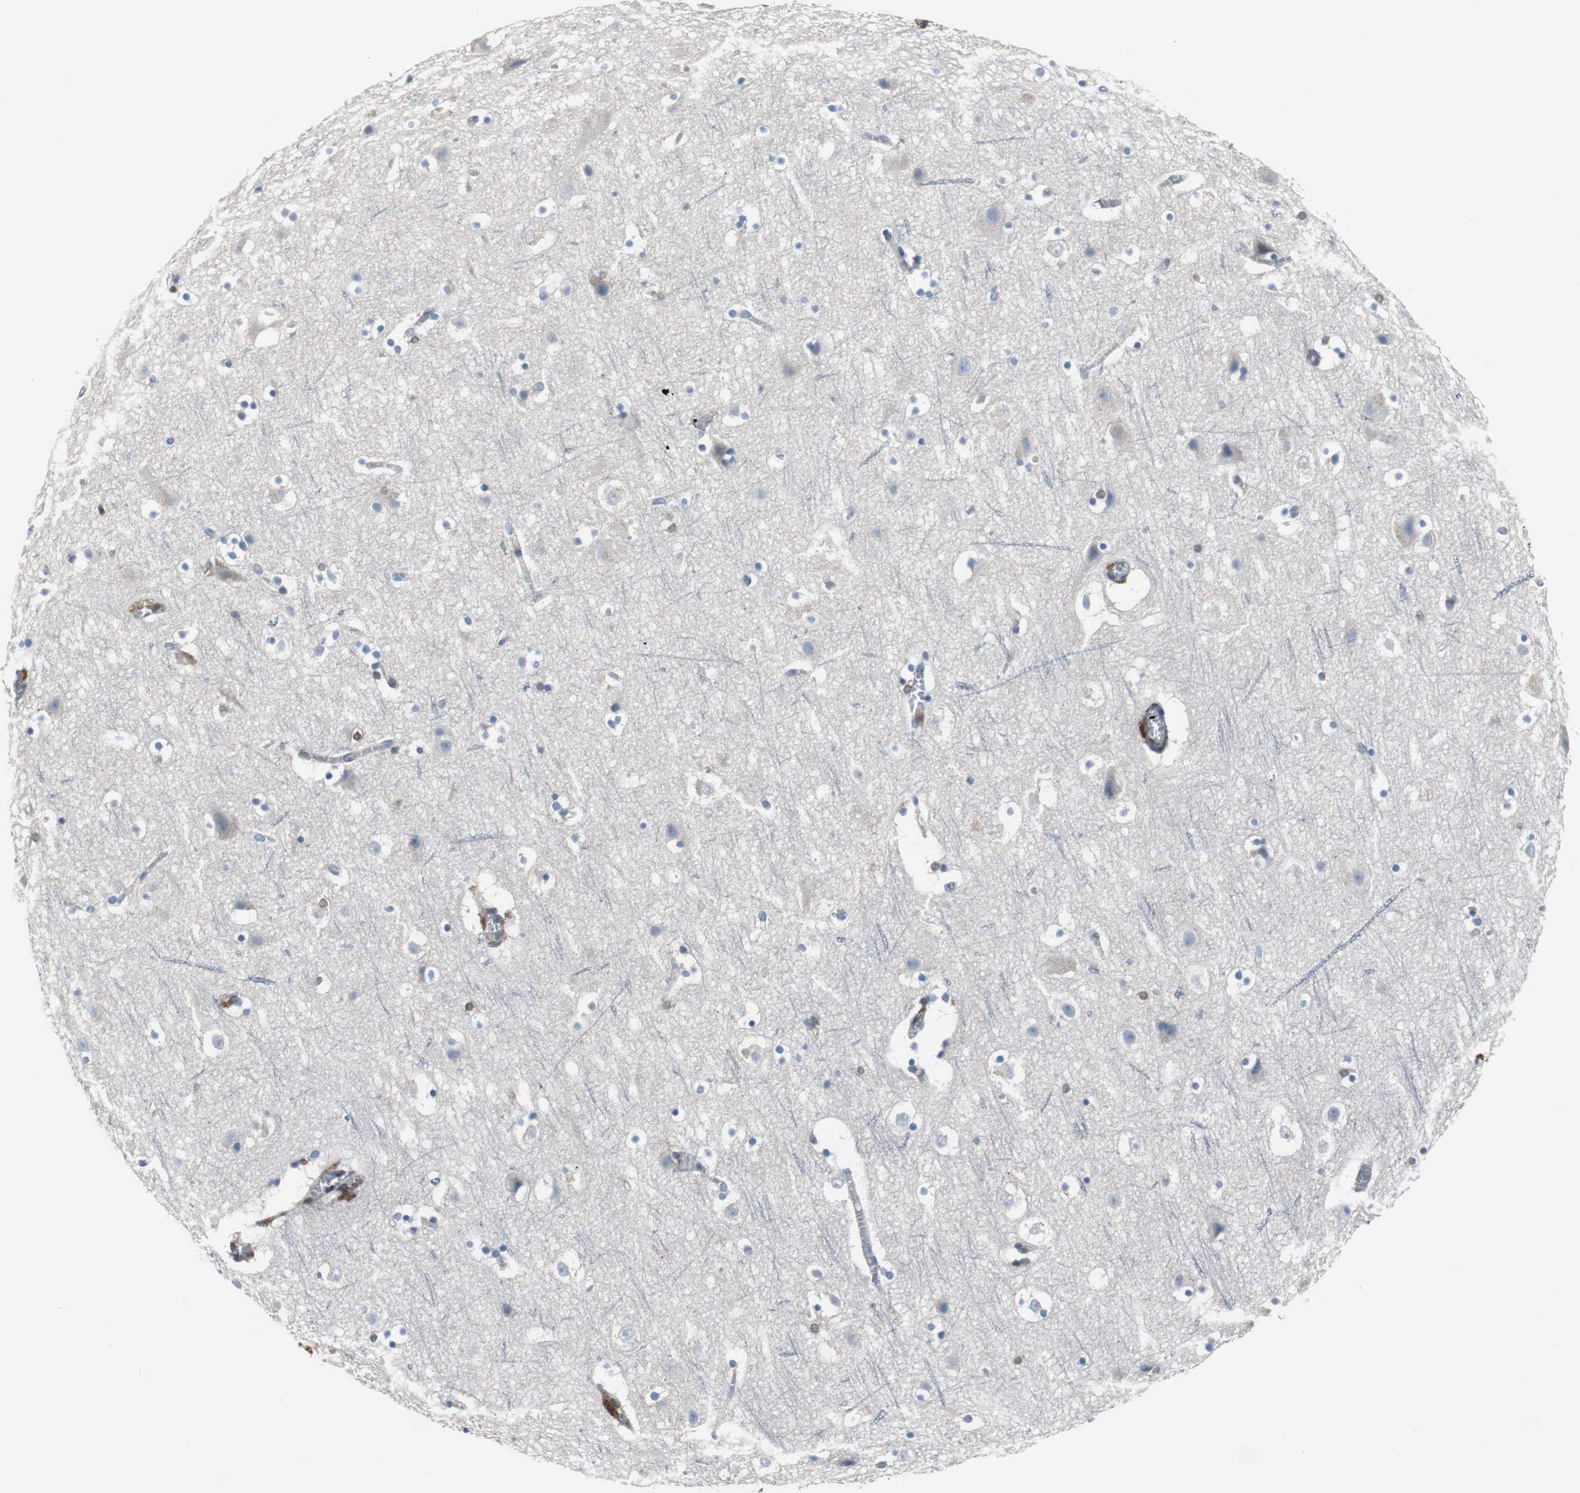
{"staining": {"intensity": "weak", "quantity": "<25%", "location": "cytoplasmic/membranous"}, "tissue": "cerebral cortex", "cell_type": "Endothelial cells", "image_type": "normal", "snomed": [{"axis": "morphology", "description": "Normal tissue, NOS"}, {"axis": "topography", "description": "Cerebral cortex"}], "caption": "High power microscopy photomicrograph of an IHC micrograph of unremarkable cerebral cortex, revealing no significant expression in endothelial cells. (DAB immunohistochemistry (IHC) visualized using brightfield microscopy, high magnification).", "gene": "ANXA4", "patient": {"sex": "male", "age": 45}}